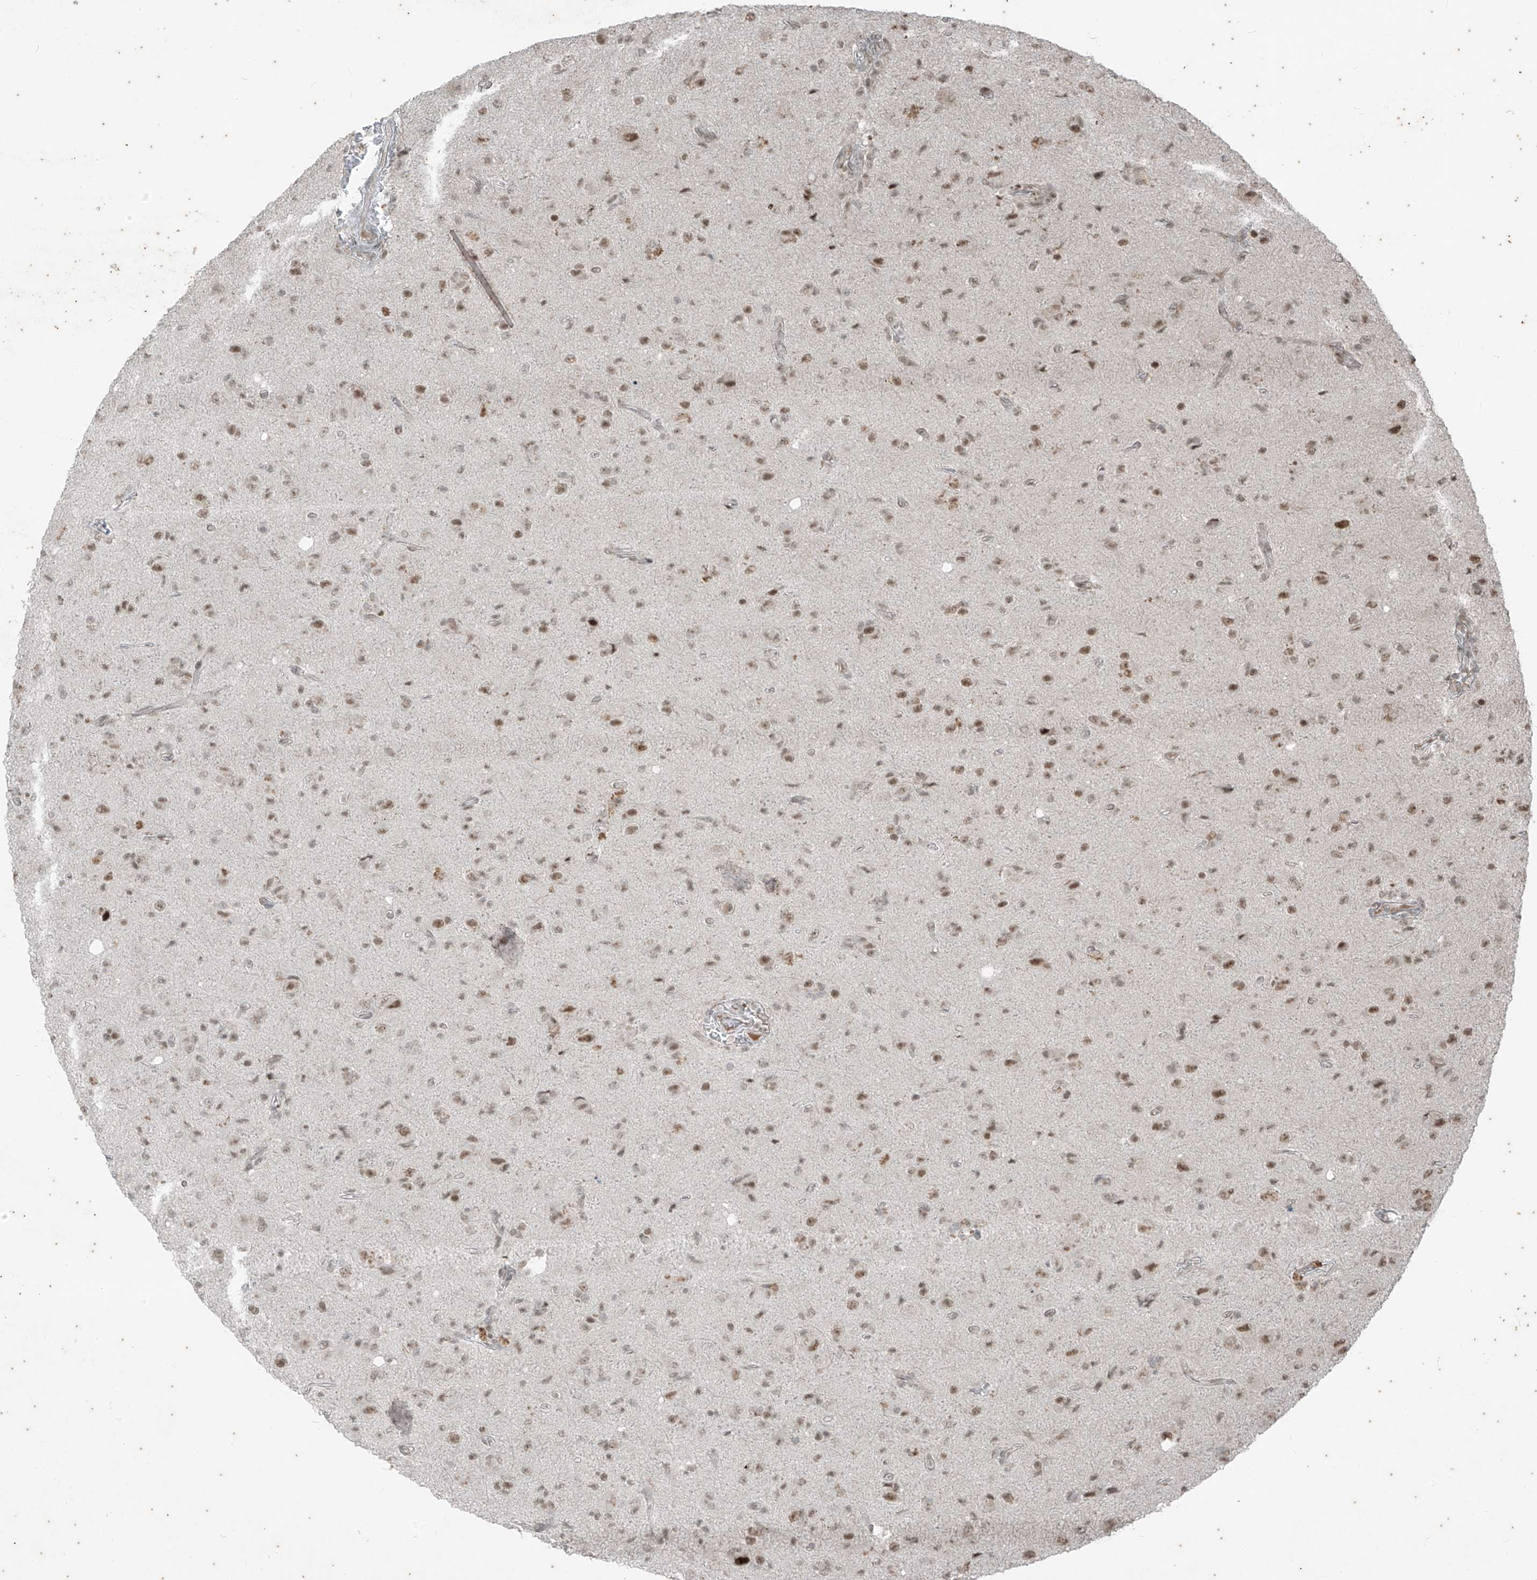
{"staining": {"intensity": "weak", "quantity": ">75%", "location": "nuclear"}, "tissue": "glioma", "cell_type": "Tumor cells", "image_type": "cancer", "snomed": [{"axis": "morphology", "description": "Glioma, malignant, High grade"}, {"axis": "topography", "description": "Brain"}], "caption": "Glioma tissue exhibits weak nuclear staining in about >75% of tumor cells, visualized by immunohistochemistry.", "gene": "ZNF354B", "patient": {"sex": "female", "age": 57}}